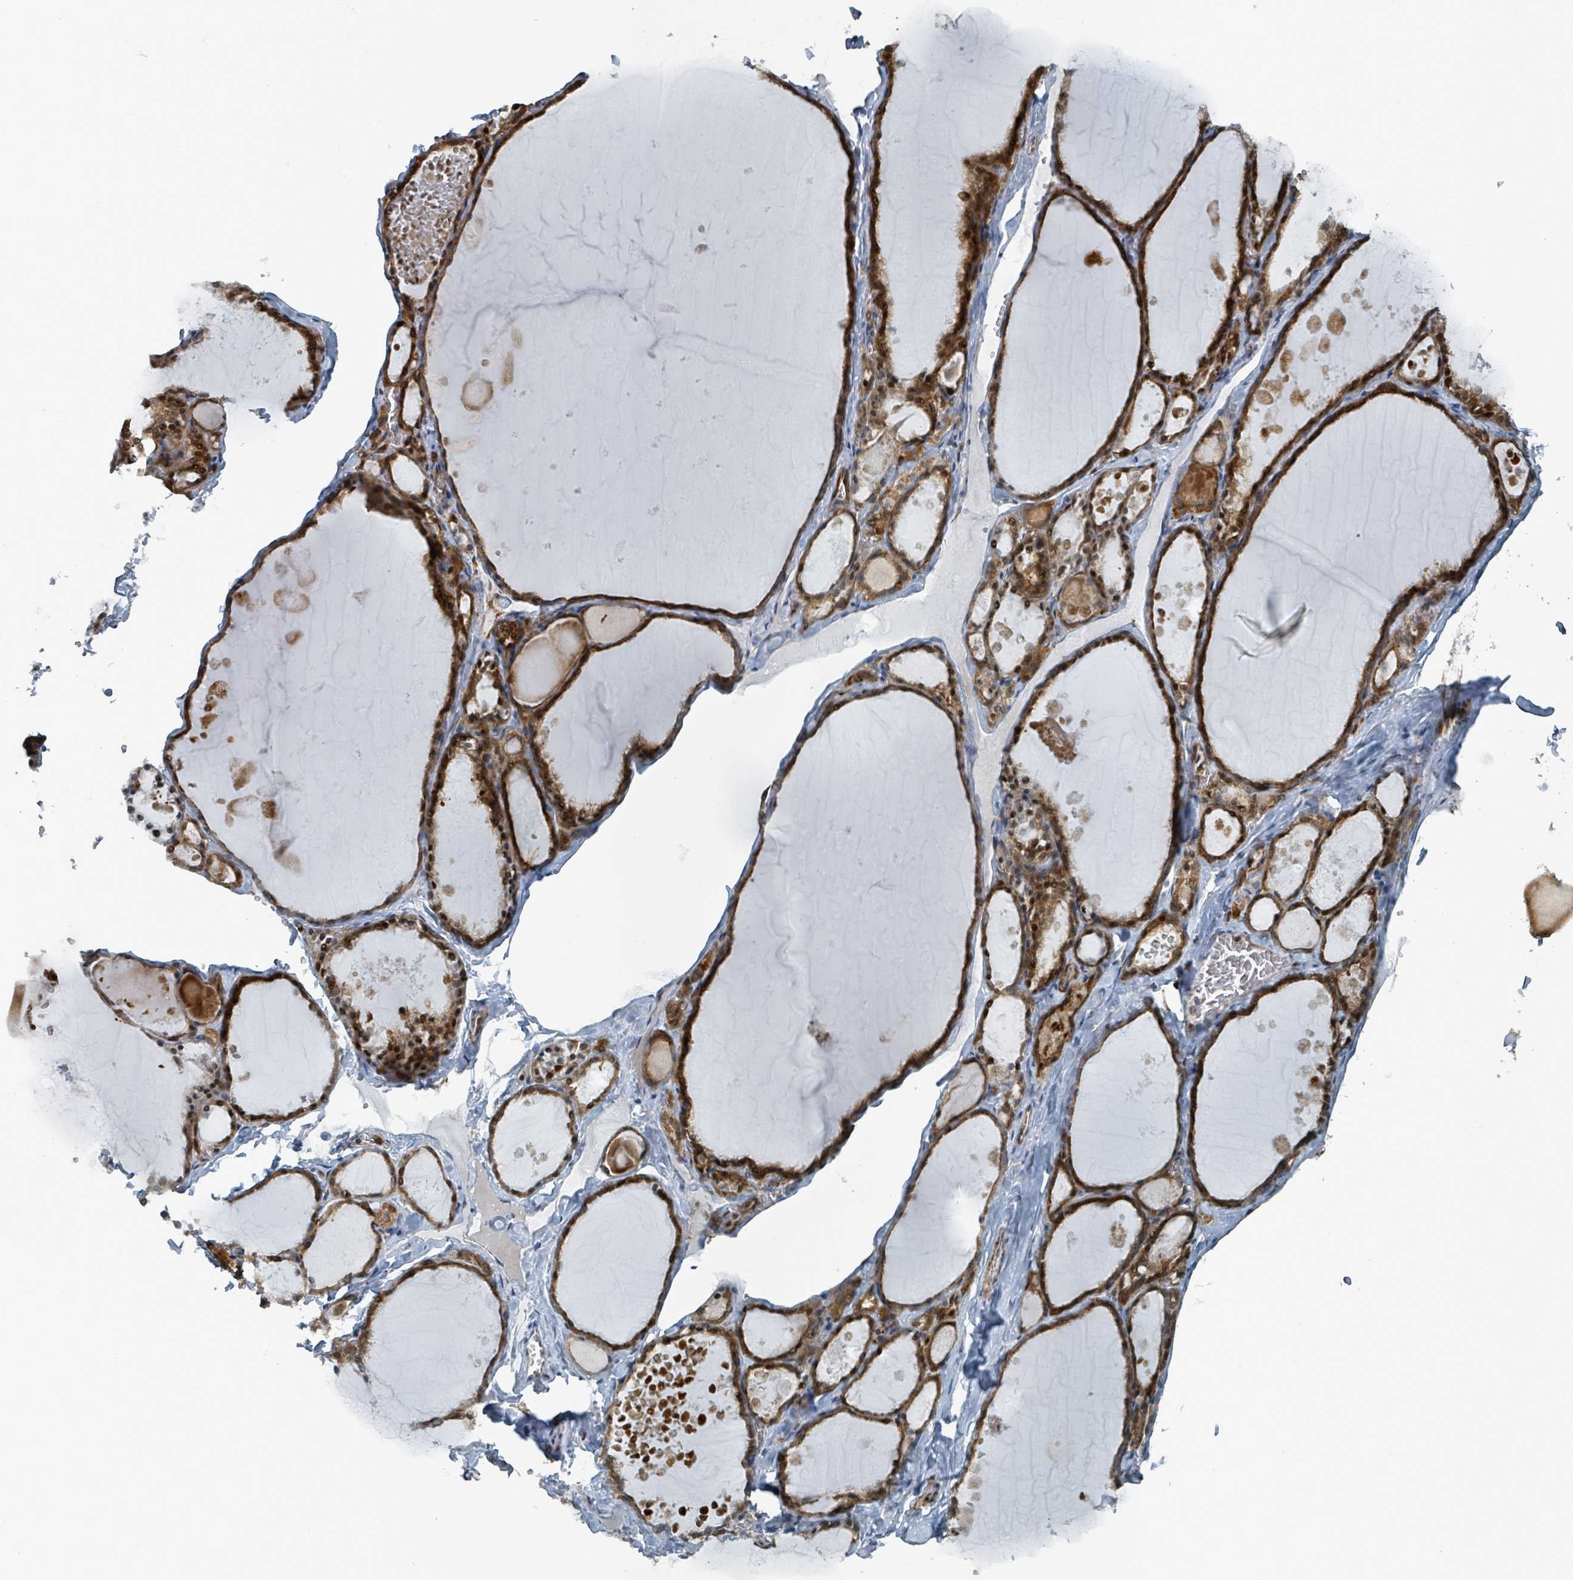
{"staining": {"intensity": "strong", "quantity": ">75%", "location": "cytoplasmic/membranous,nuclear"}, "tissue": "thyroid gland", "cell_type": "Glandular cells", "image_type": "normal", "snomed": [{"axis": "morphology", "description": "Normal tissue, NOS"}, {"axis": "topography", "description": "Thyroid gland"}], "caption": "Immunohistochemical staining of normal thyroid gland shows strong cytoplasmic/membranous,nuclear protein expression in approximately >75% of glandular cells.", "gene": "RHPN2", "patient": {"sex": "male", "age": 56}}